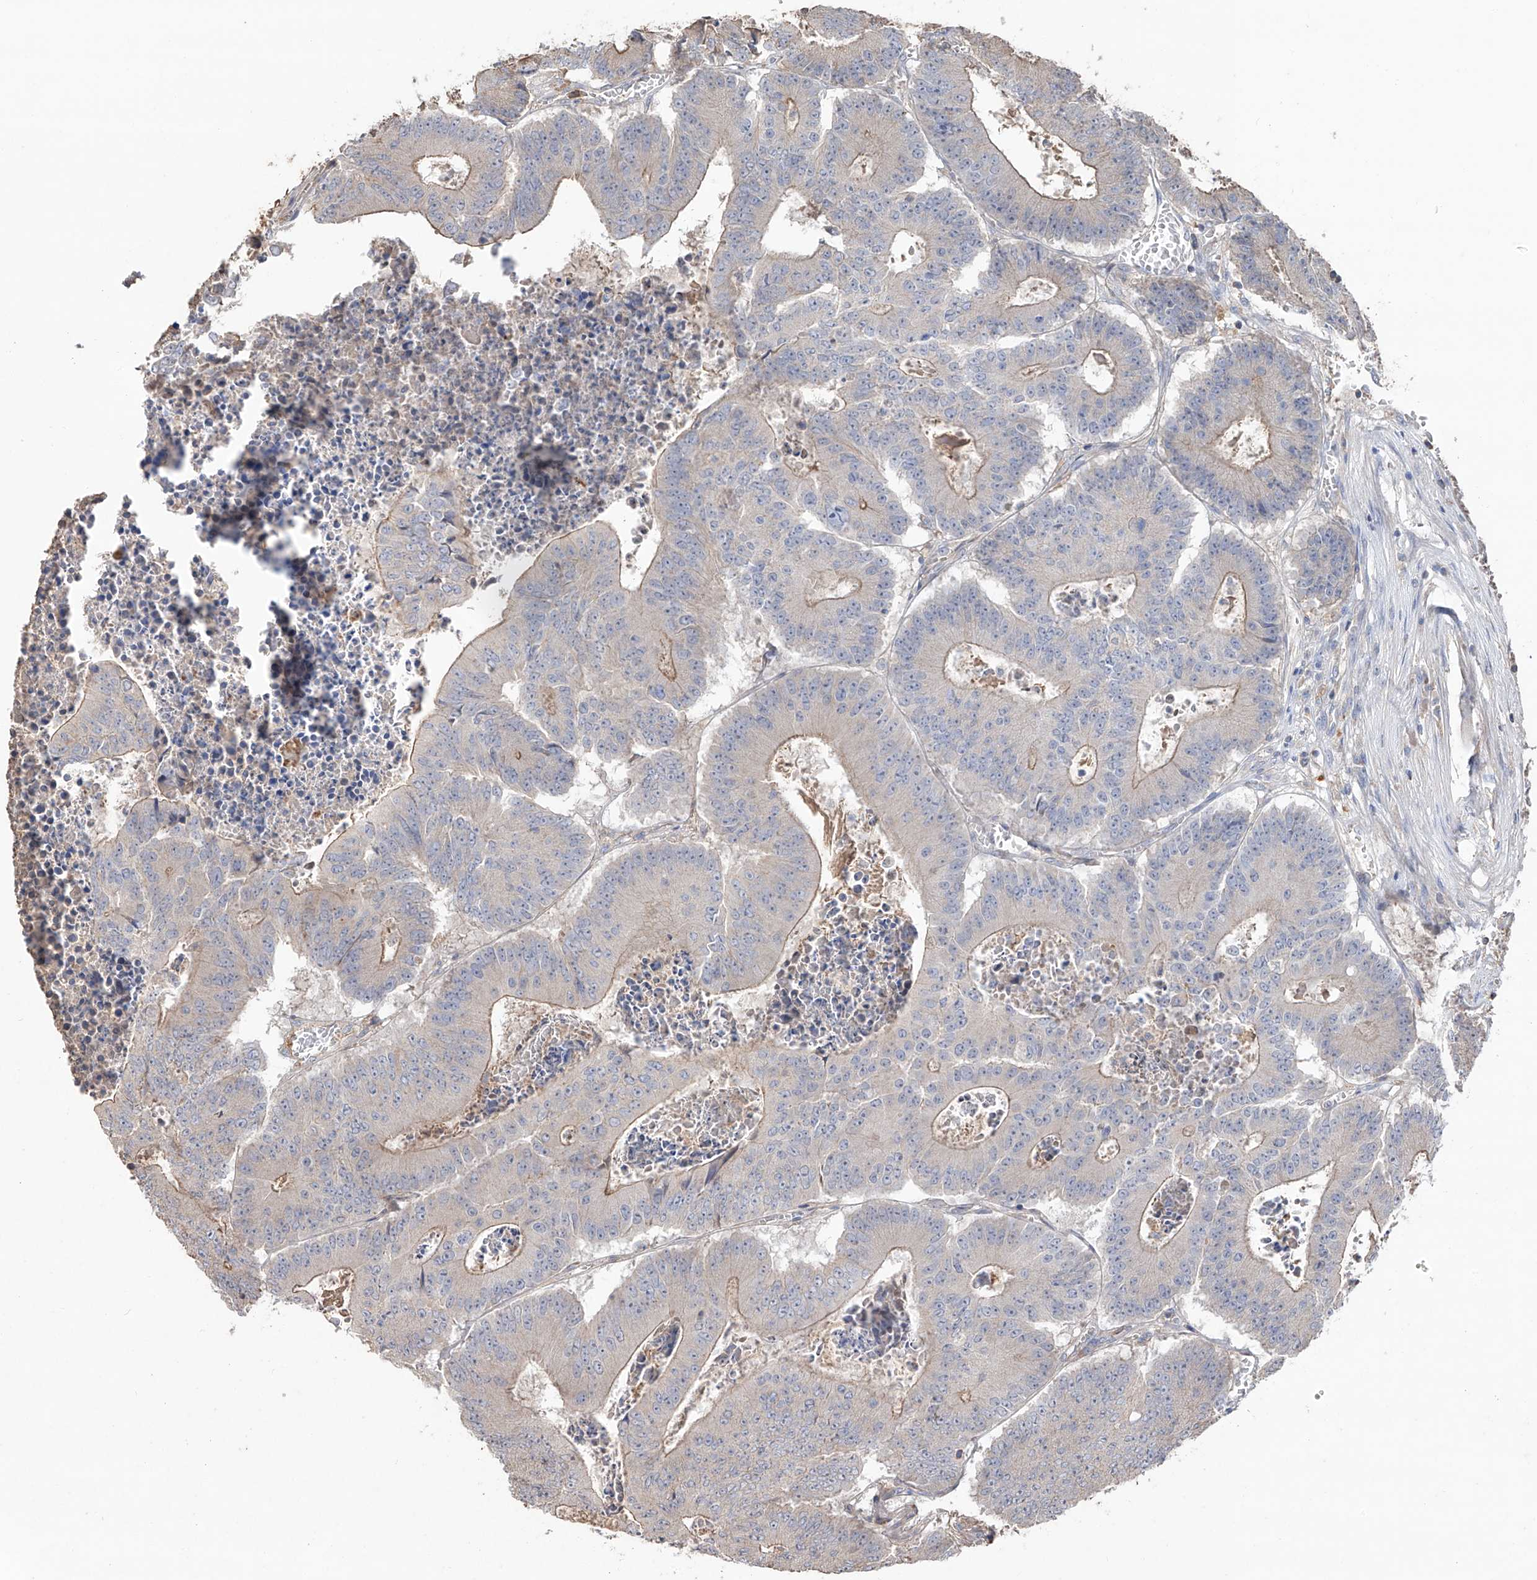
{"staining": {"intensity": "weak", "quantity": "<25%", "location": "cytoplasmic/membranous"}, "tissue": "colorectal cancer", "cell_type": "Tumor cells", "image_type": "cancer", "snomed": [{"axis": "morphology", "description": "Adenocarcinoma, NOS"}, {"axis": "topography", "description": "Colon"}], "caption": "Micrograph shows no protein positivity in tumor cells of colorectal cancer tissue.", "gene": "EDN1", "patient": {"sex": "male", "age": 87}}